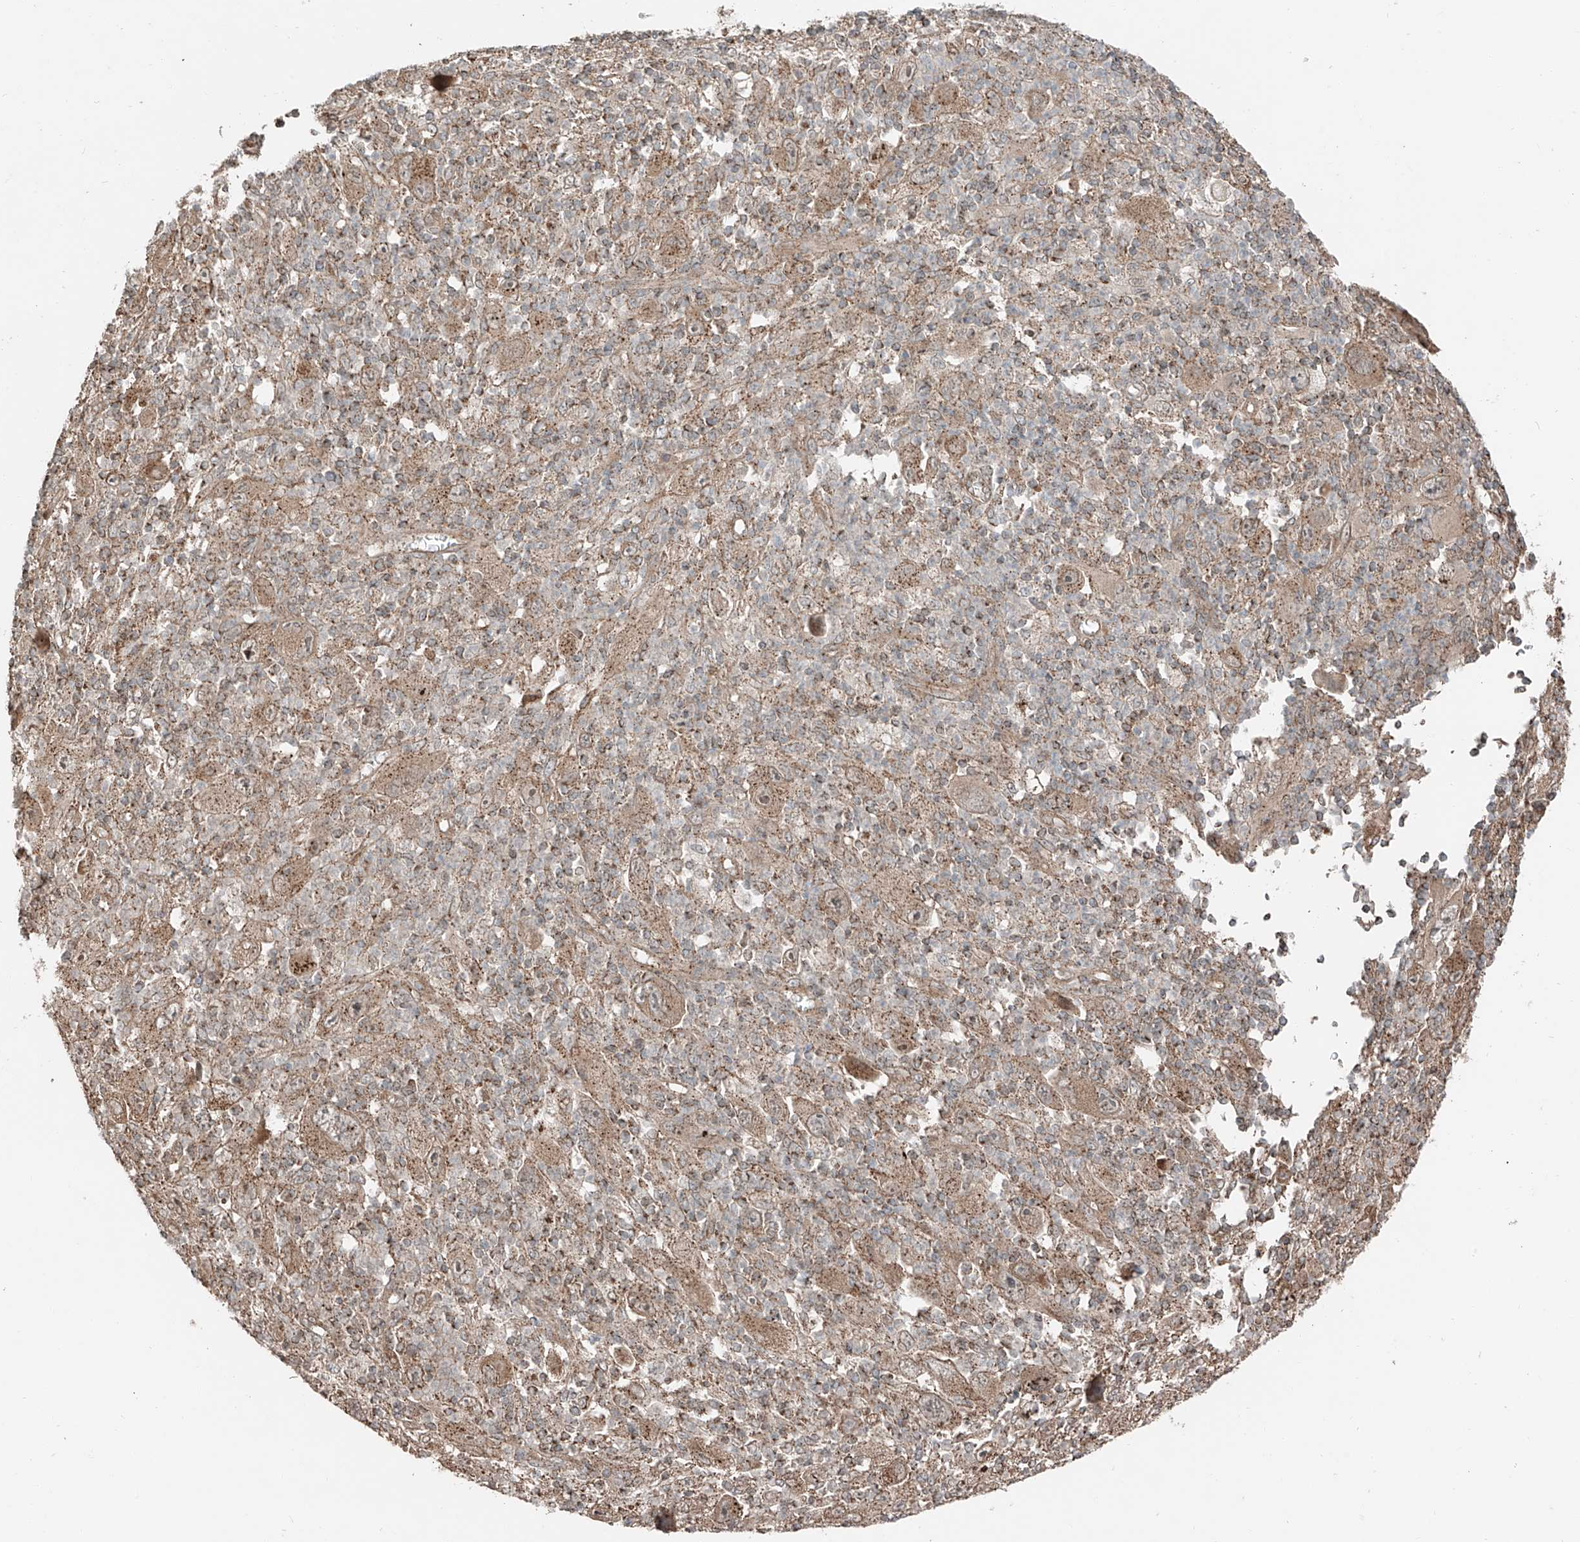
{"staining": {"intensity": "weak", "quantity": ">75%", "location": "cytoplasmic/membranous"}, "tissue": "melanoma", "cell_type": "Tumor cells", "image_type": "cancer", "snomed": [{"axis": "morphology", "description": "Malignant melanoma, Metastatic site"}, {"axis": "topography", "description": "Skin"}], "caption": "Melanoma was stained to show a protein in brown. There is low levels of weak cytoplasmic/membranous expression in about >75% of tumor cells. The protein of interest is stained brown, and the nuclei are stained in blue (DAB IHC with brightfield microscopy, high magnification).", "gene": "CEP162", "patient": {"sex": "female", "age": 56}}